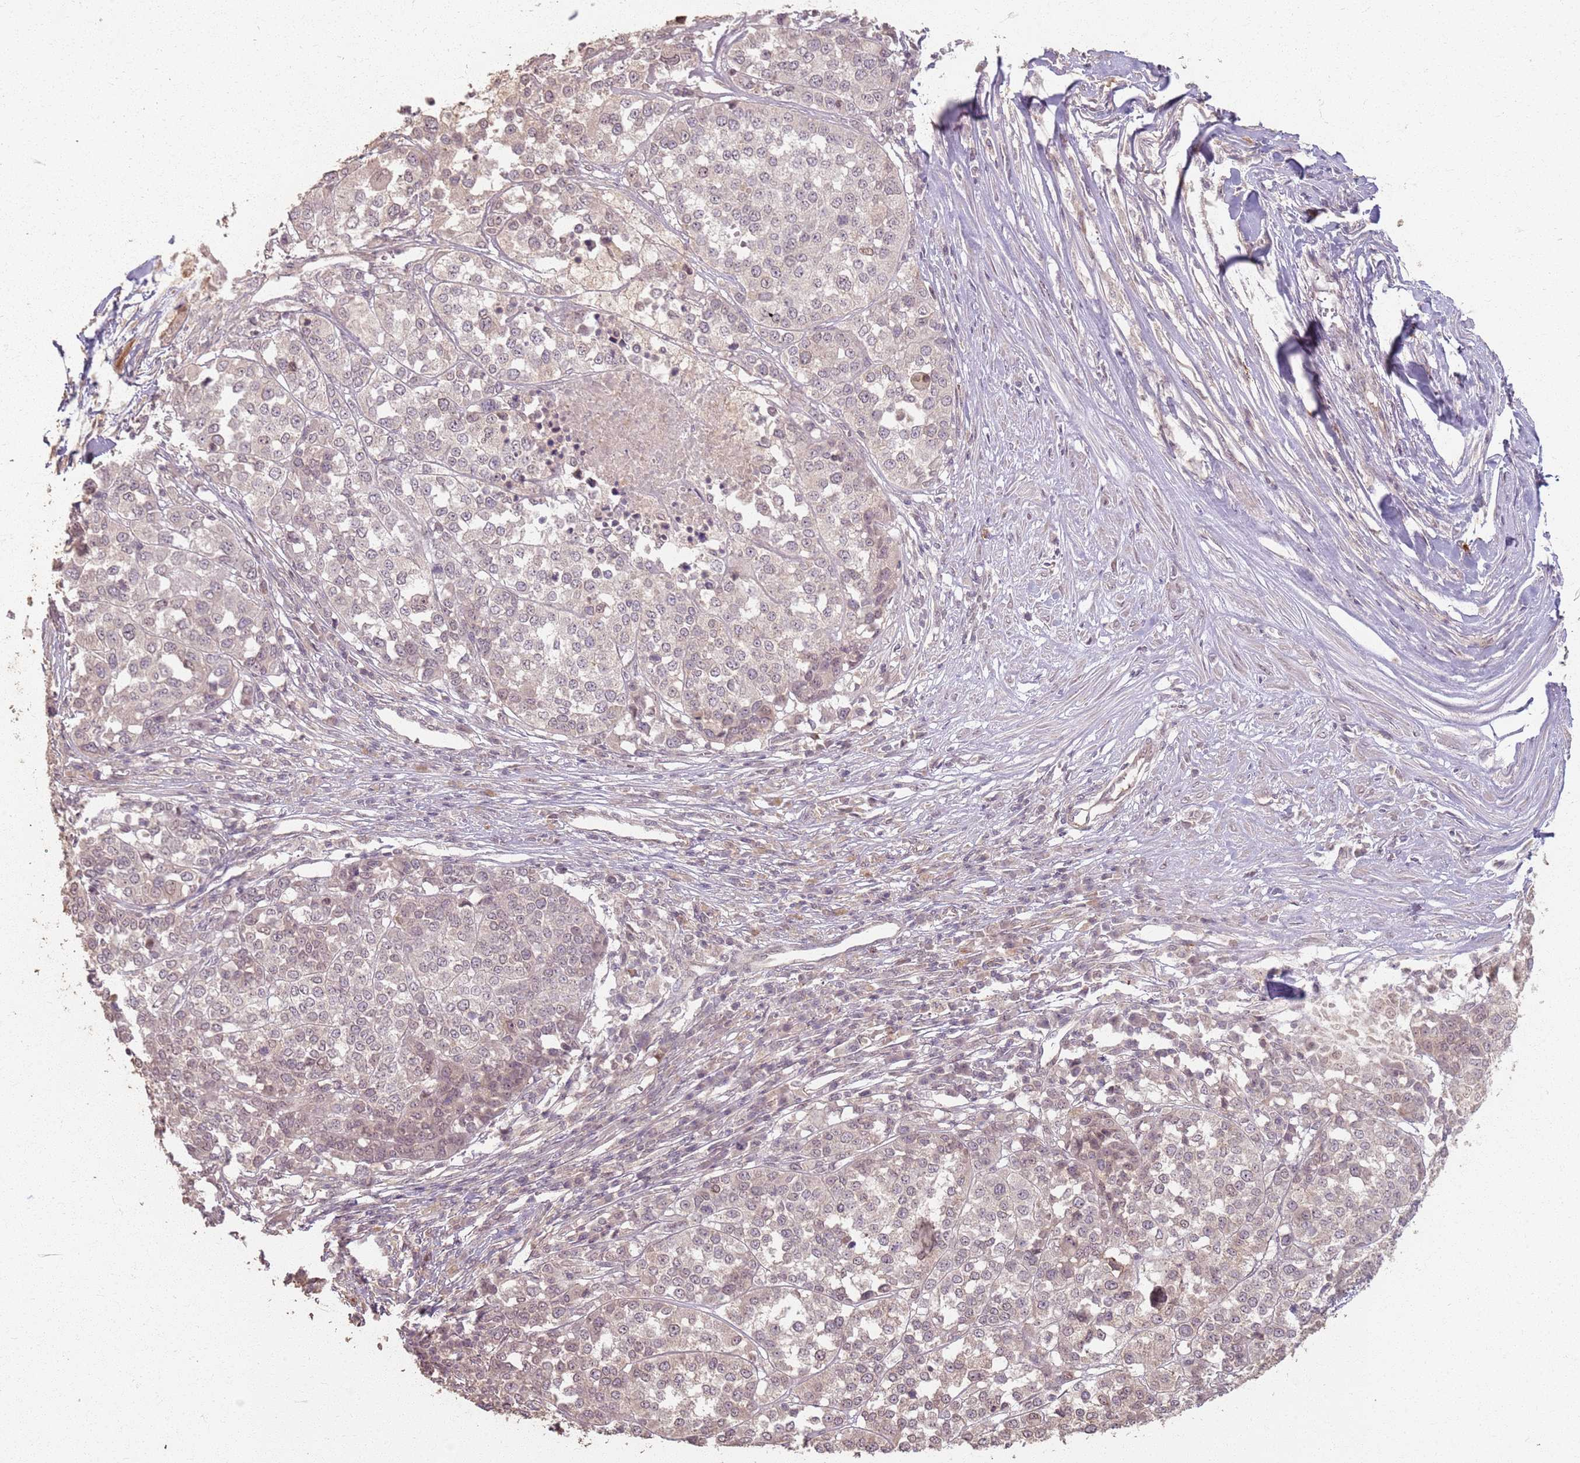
{"staining": {"intensity": "negative", "quantity": "none", "location": "none"}, "tissue": "melanoma", "cell_type": "Tumor cells", "image_type": "cancer", "snomed": [{"axis": "morphology", "description": "Malignant melanoma, Metastatic site"}, {"axis": "topography", "description": "Lymph node"}], "caption": "Human malignant melanoma (metastatic site) stained for a protein using IHC exhibits no positivity in tumor cells.", "gene": "CCDC168", "patient": {"sex": "male", "age": 44}}